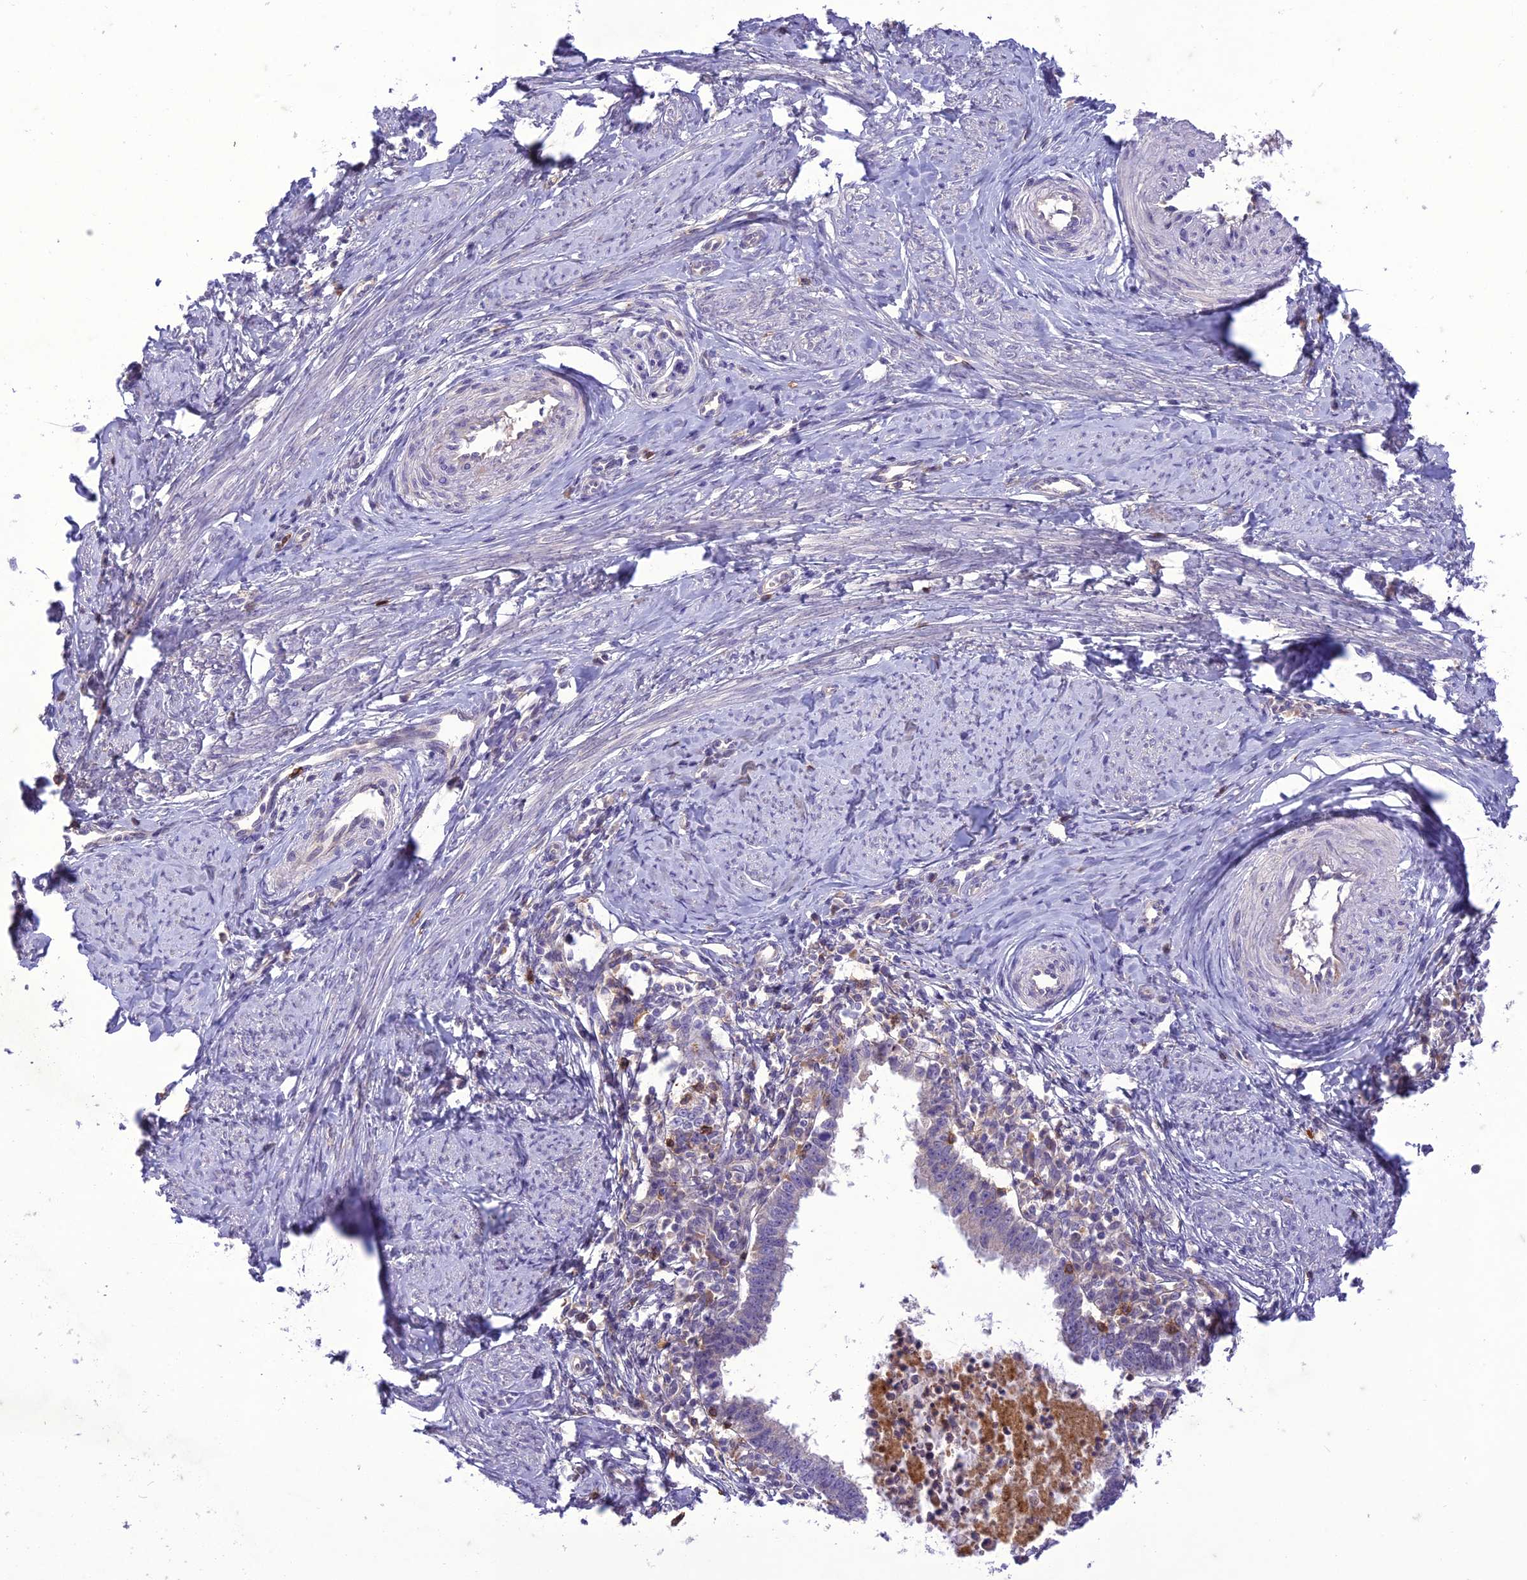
{"staining": {"intensity": "negative", "quantity": "none", "location": "none"}, "tissue": "cervical cancer", "cell_type": "Tumor cells", "image_type": "cancer", "snomed": [{"axis": "morphology", "description": "Adenocarcinoma, NOS"}, {"axis": "topography", "description": "Cervix"}], "caption": "Immunohistochemistry (IHC) of human cervical cancer (adenocarcinoma) reveals no expression in tumor cells.", "gene": "ITGAE", "patient": {"sex": "female", "age": 36}}